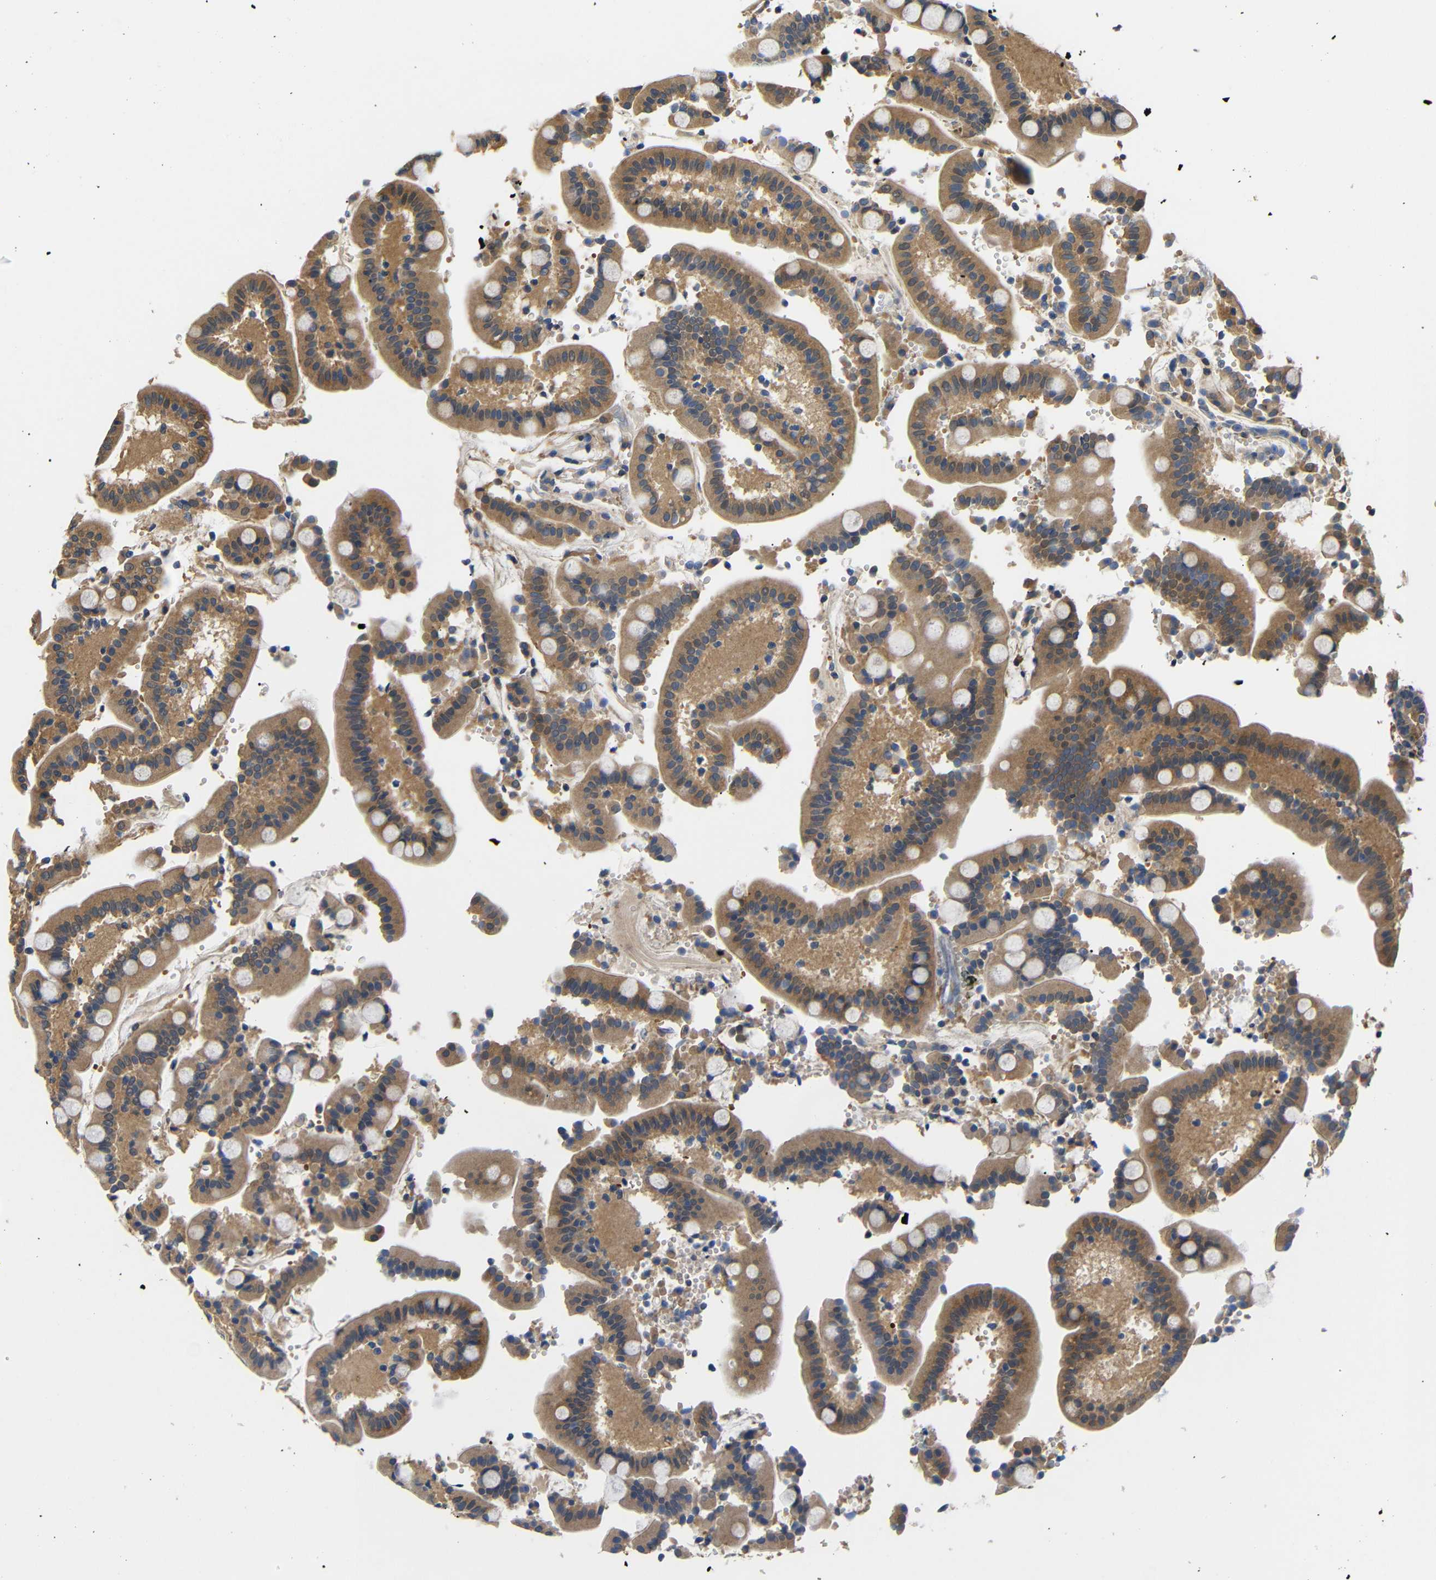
{"staining": {"intensity": "moderate", "quantity": ">75%", "location": "cytoplasmic/membranous"}, "tissue": "duodenum", "cell_type": "Glandular cells", "image_type": "normal", "snomed": [{"axis": "morphology", "description": "Normal tissue, NOS"}, {"axis": "topography", "description": "Small intestine, NOS"}], "caption": "A high-resolution image shows IHC staining of unremarkable duodenum, which reveals moderate cytoplasmic/membranous expression in about >75% of glandular cells. (DAB IHC with brightfield microscopy, high magnification).", "gene": "DDR1", "patient": {"sex": "female", "age": 71}}